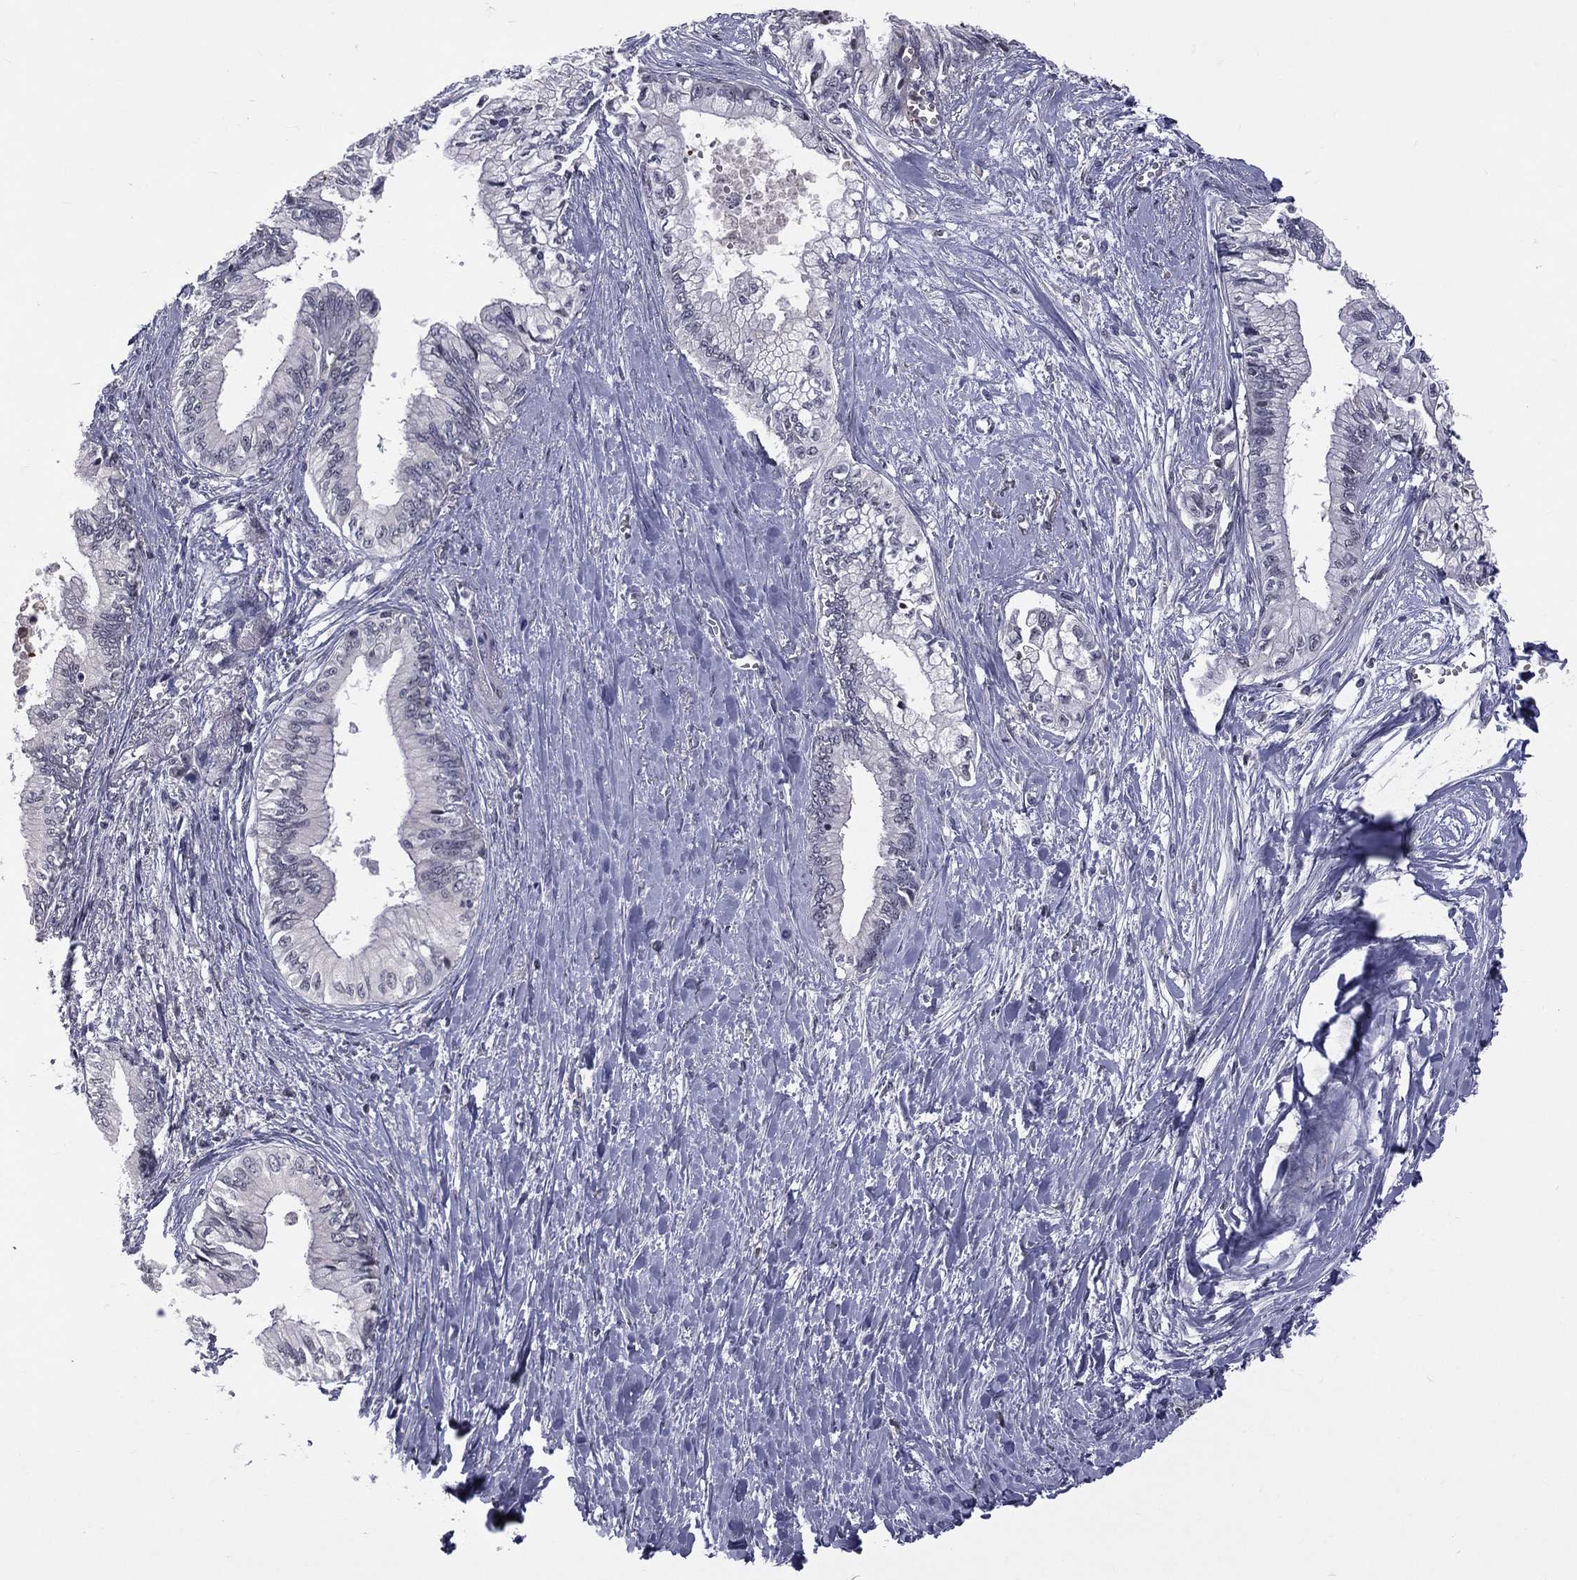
{"staining": {"intensity": "negative", "quantity": "none", "location": "none"}, "tissue": "pancreatic cancer", "cell_type": "Tumor cells", "image_type": "cancer", "snomed": [{"axis": "morphology", "description": "Adenocarcinoma, NOS"}, {"axis": "topography", "description": "Pancreas"}], "caption": "High power microscopy histopathology image of an immunohistochemistry image of pancreatic cancer, revealing no significant positivity in tumor cells. (DAB (3,3'-diaminobenzidine) IHC, high magnification).", "gene": "DSG4", "patient": {"sex": "female", "age": 61}}